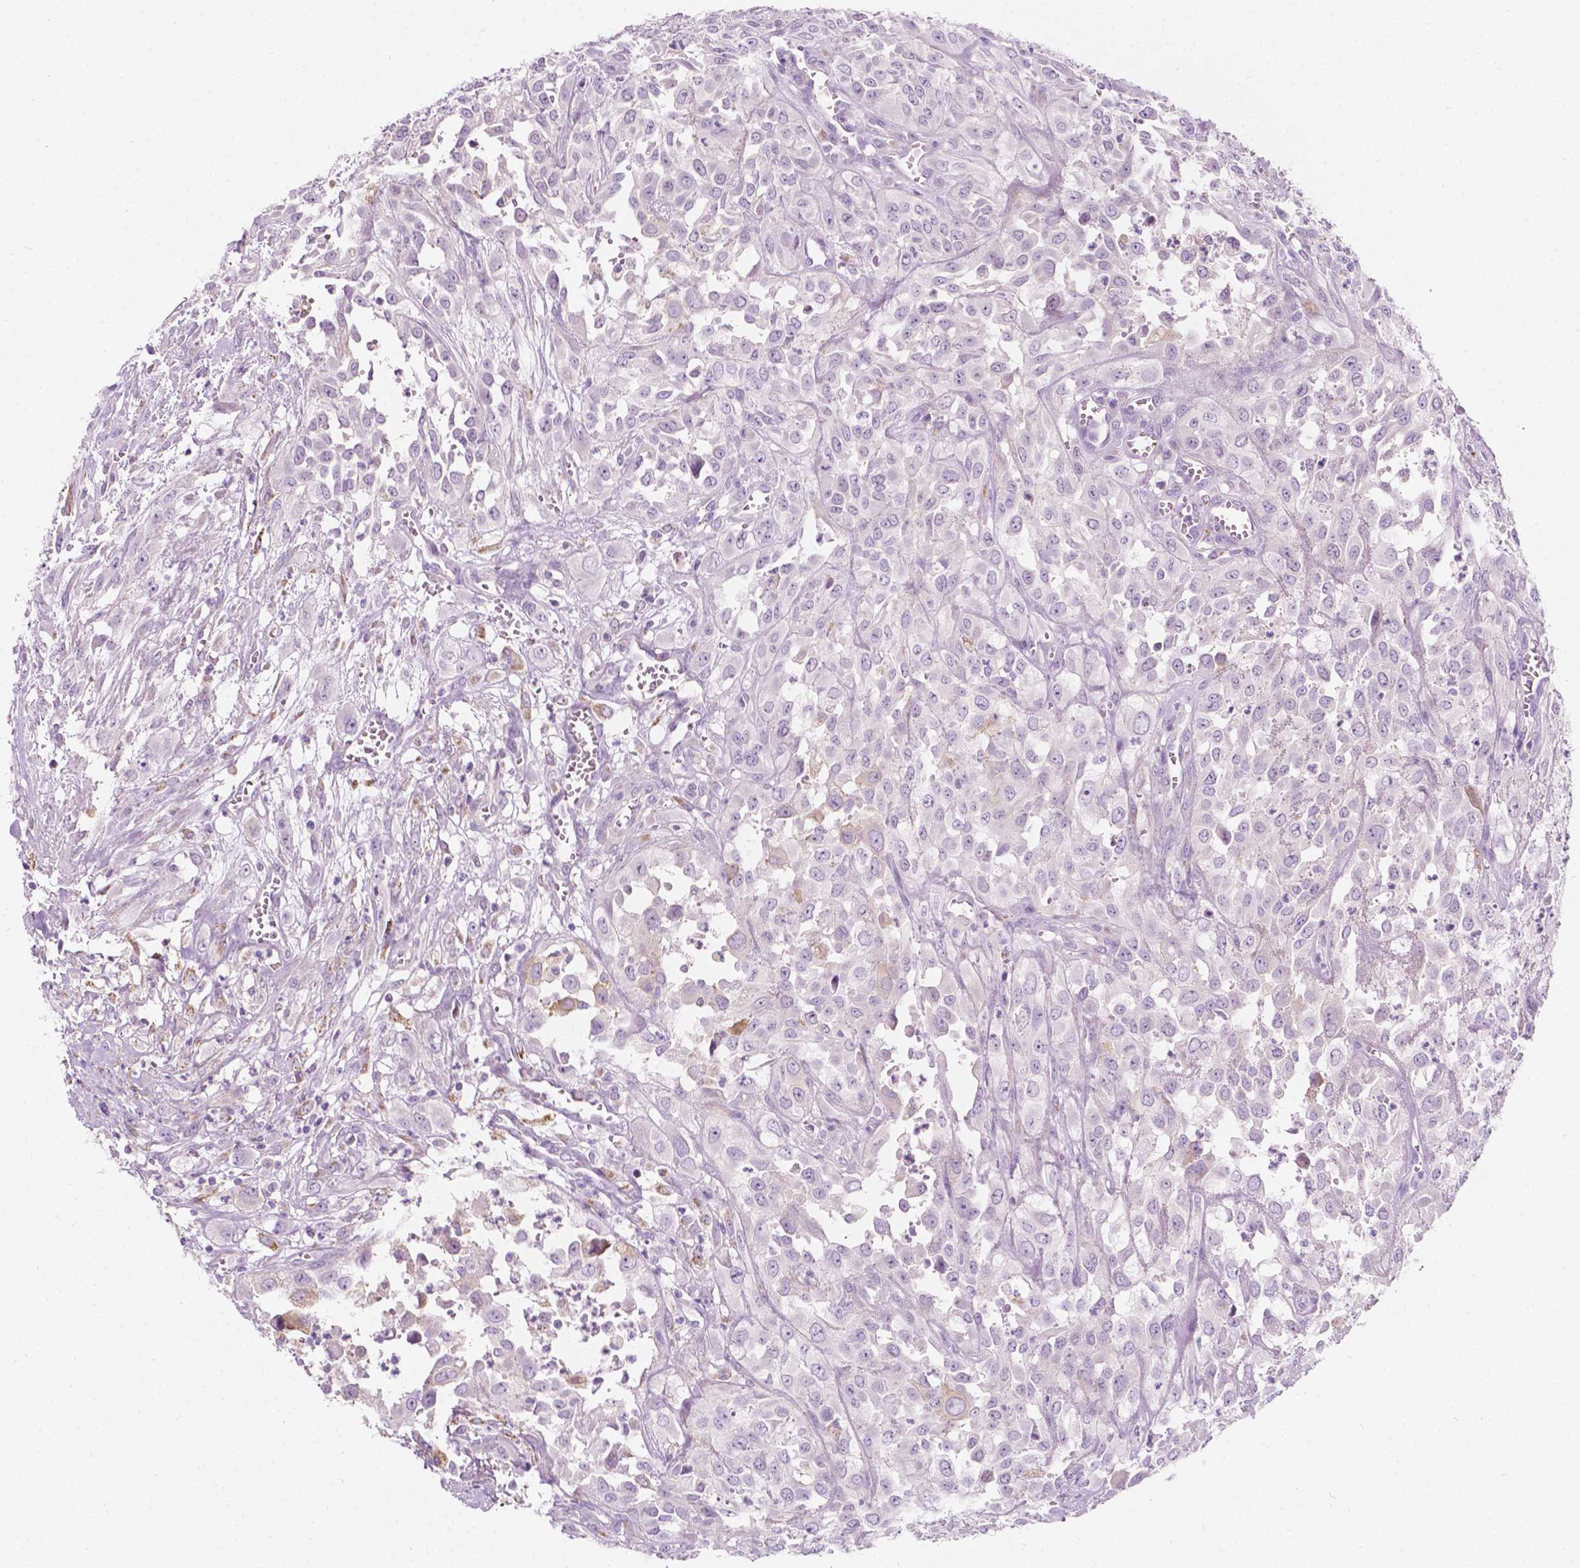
{"staining": {"intensity": "negative", "quantity": "none", "location": "none"}, "tissue": "urothelial cancer", "cell_type": "Tumor cells", "image_type": "cancer", "snomed": [{"axis": "morphology", "description": "Urothelial carcinoma, High grade"}, {"axis": "topography", "description": "Urinary bladder"}], "caption": "An IHC photomicrograph of urothelial cancer is shown. There is no staining in tumor cells of urothelial cancer.", "gene": "NOS1AP", "patient": {"sex": "male", "age": 67}}